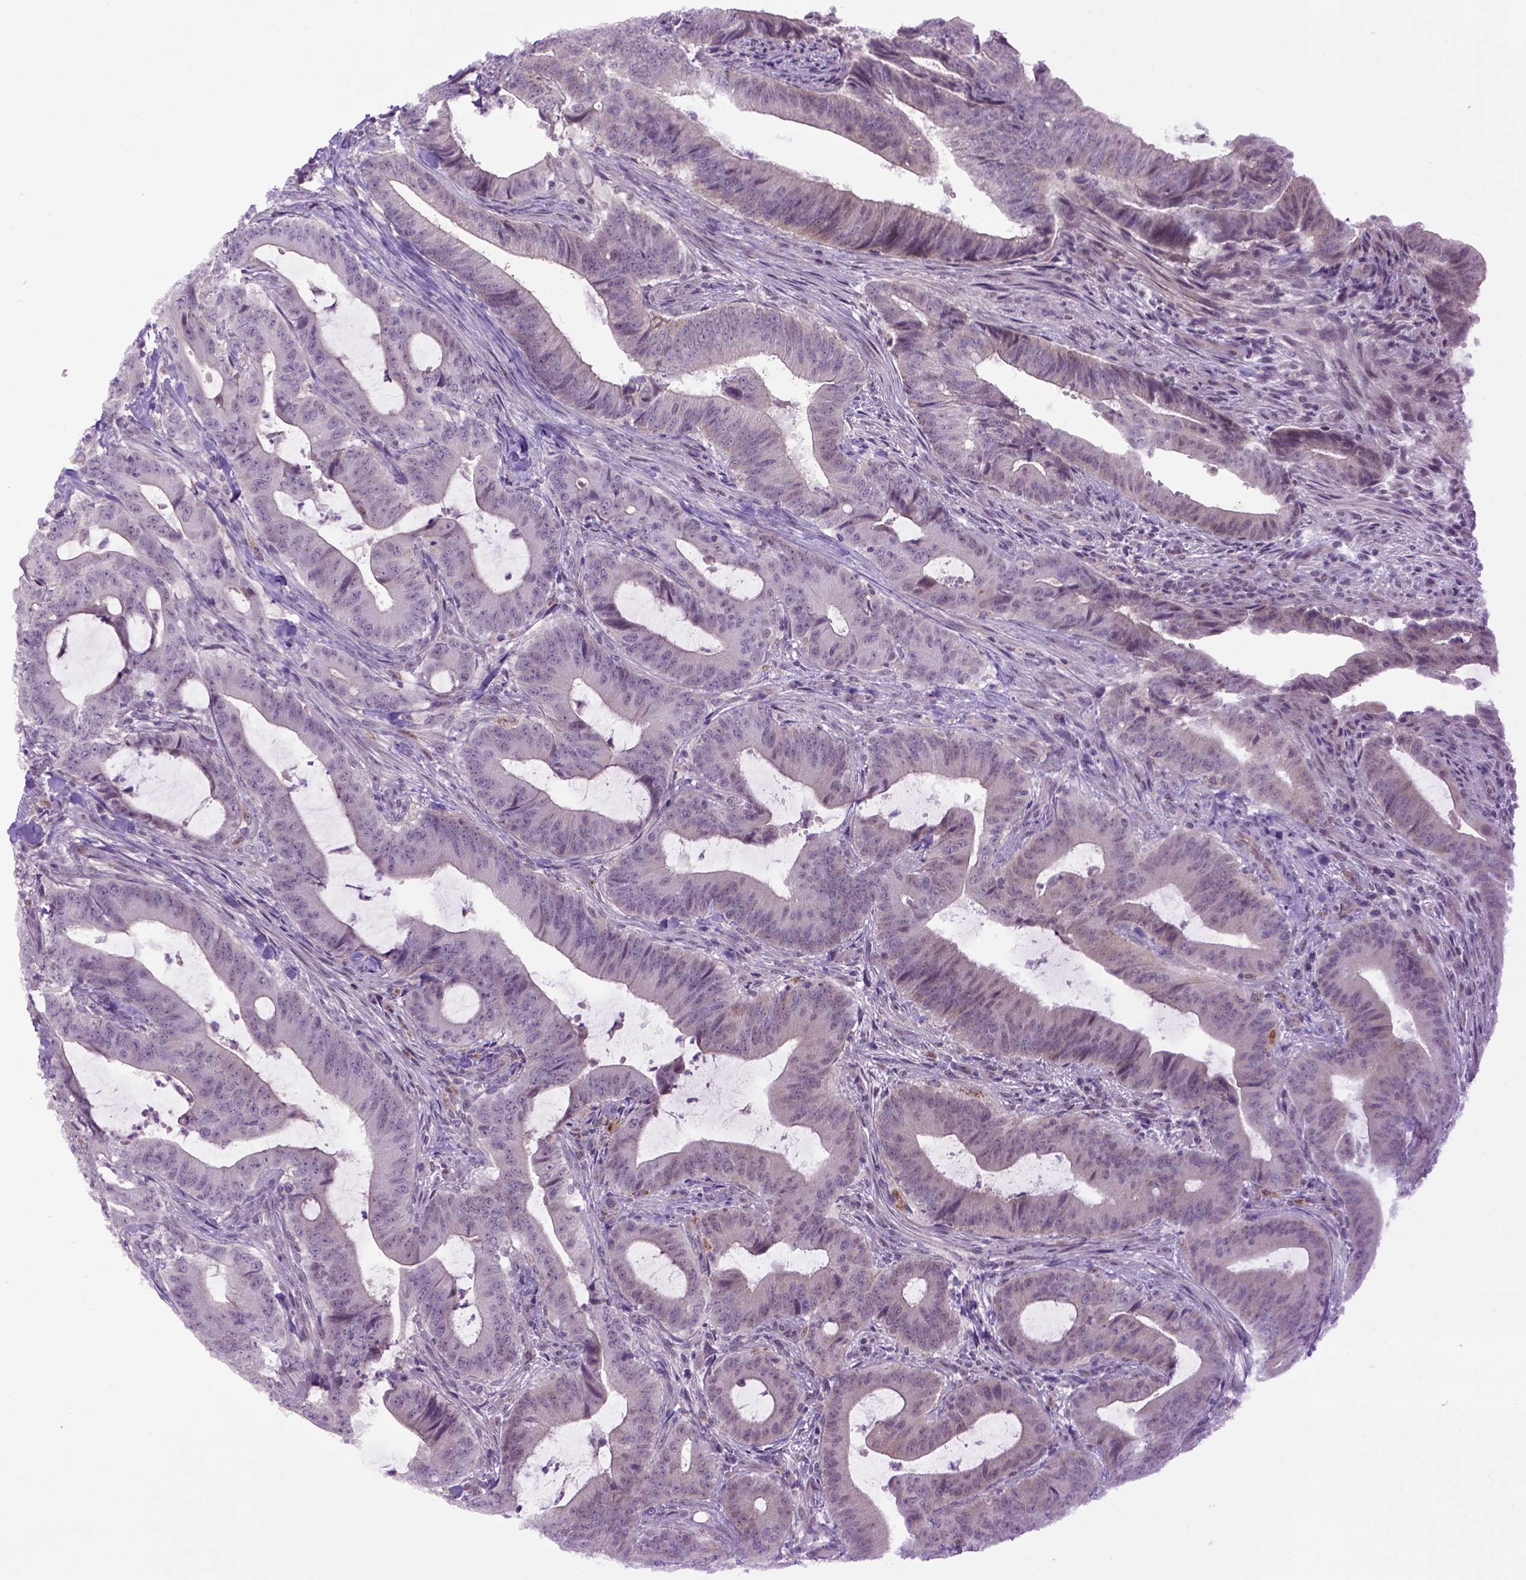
{"staining": {"intensity": "moderate", "quantity": "<25%", "location": "cytoplasmic/membranous"}, "tissue": "colorectal cancer", "cell_type": "Tumor cells", "image_type": "cancer", "snomed": [{"axis": "morphology", "description": "Adenocarcinoma, NOS"}, {"axis": "topography", "description": "Colon"}], "caption": "The immunohistochemical stain highlights moderate cytoplasmic/membranous positivity in tumor cells of colorectal cancer (adenocarcinoma) tissue.", "gene": "EMILIN3", "patient": {"sex": "female", "age": 43}}